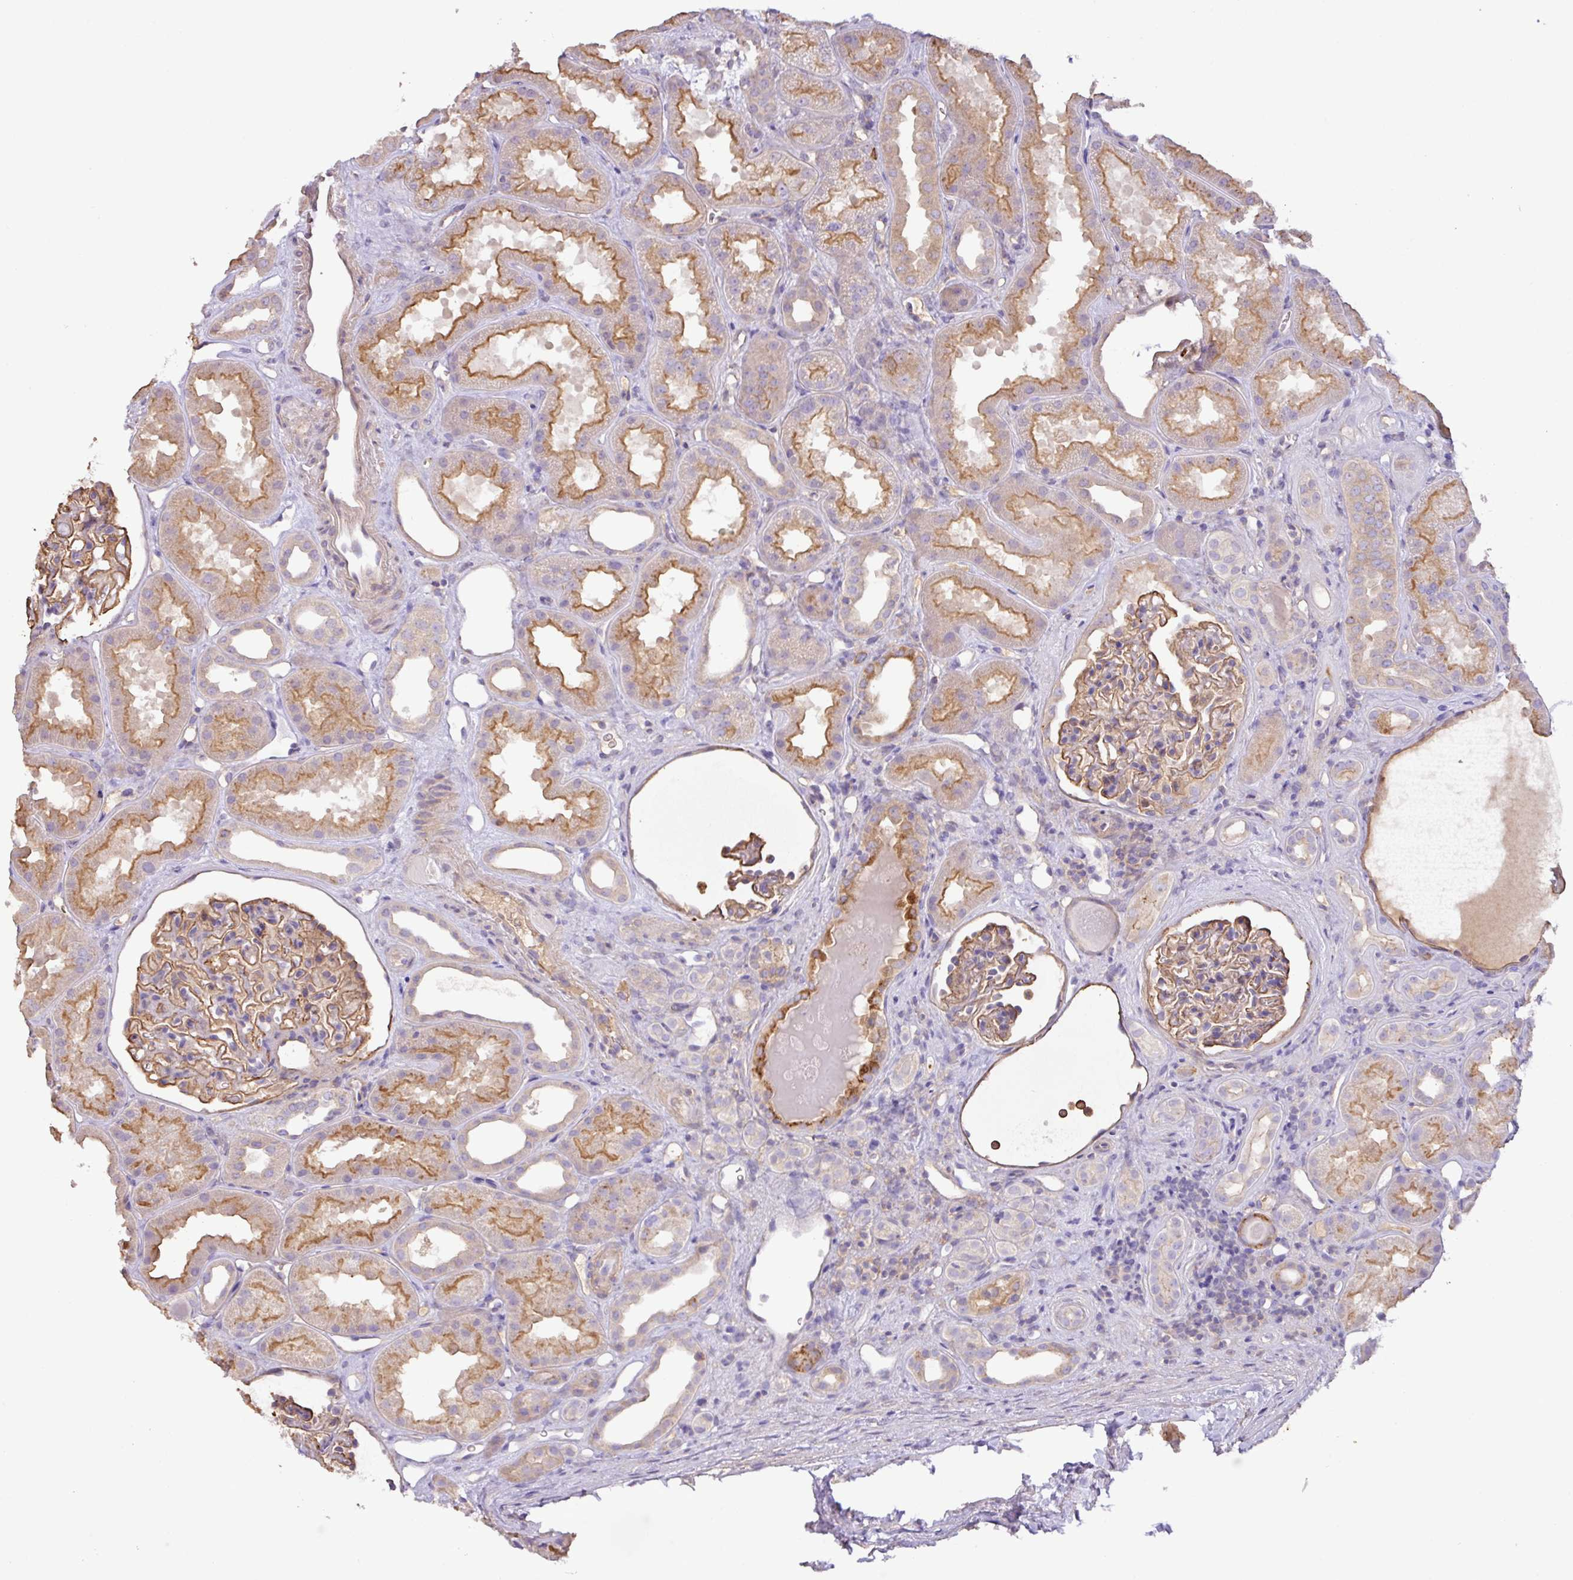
{"staining": {"intensity": "moderate", "quantity": "25%-75%", "location": "cytoplasmic/membranous"}, "tissue": "kidney", "cell_type": "Cells in glomeruli", "image_type": "normal", "snomed": [{"axis": "morphology", "description": "Normal tissue, NOS"}, {"axis": "topography", "description": "Kidney"}], "caption": "The immunohistochemical stain highlights moderate cytoplasmic/membranous expression in cells in glomeruli of benign kidney. Nuclei are stained in blue.", "gene": "AGR3", "patient": {"sex": "male", "age": 61}}